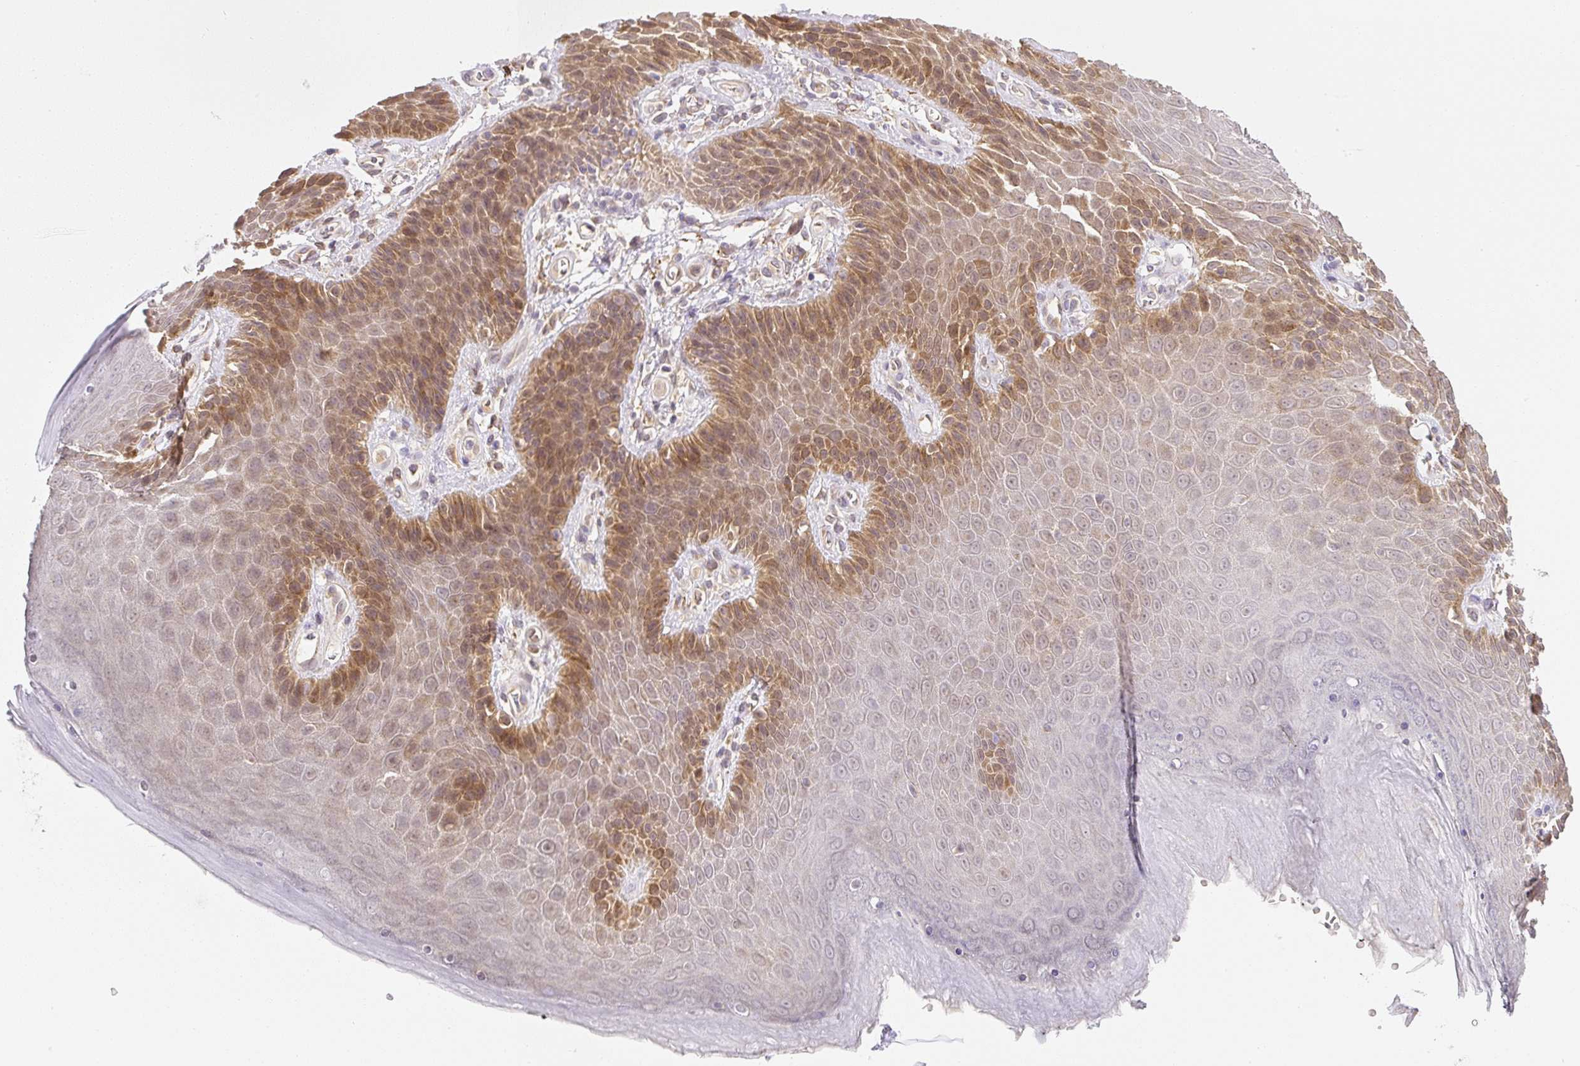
{"staining": {"intensity": "moderate", "quantity": "25%-75%", "location": "cytoplasmic/membranous,nuclear"}, "tissue": "skin", "cell_type": "Epidermal cells", "image_type": "normal", "snomed": [{"axis": "morphology", "description": "Normal tissue, NOS"}, {"axis": "topography", "description": "Anal"}, {"axis": "topography", "description": "Peripheral nerve tissue"}], "caption": "Immunohistochemical staining of normal human skin shows 25%-75% levels of moderate cytoplasmic/membranous,nuclear protein positivity in about 25%-75% of epidermal cells.", "gene": "PLA2G4A", "patient": {"sex": "male", "age": 53}}